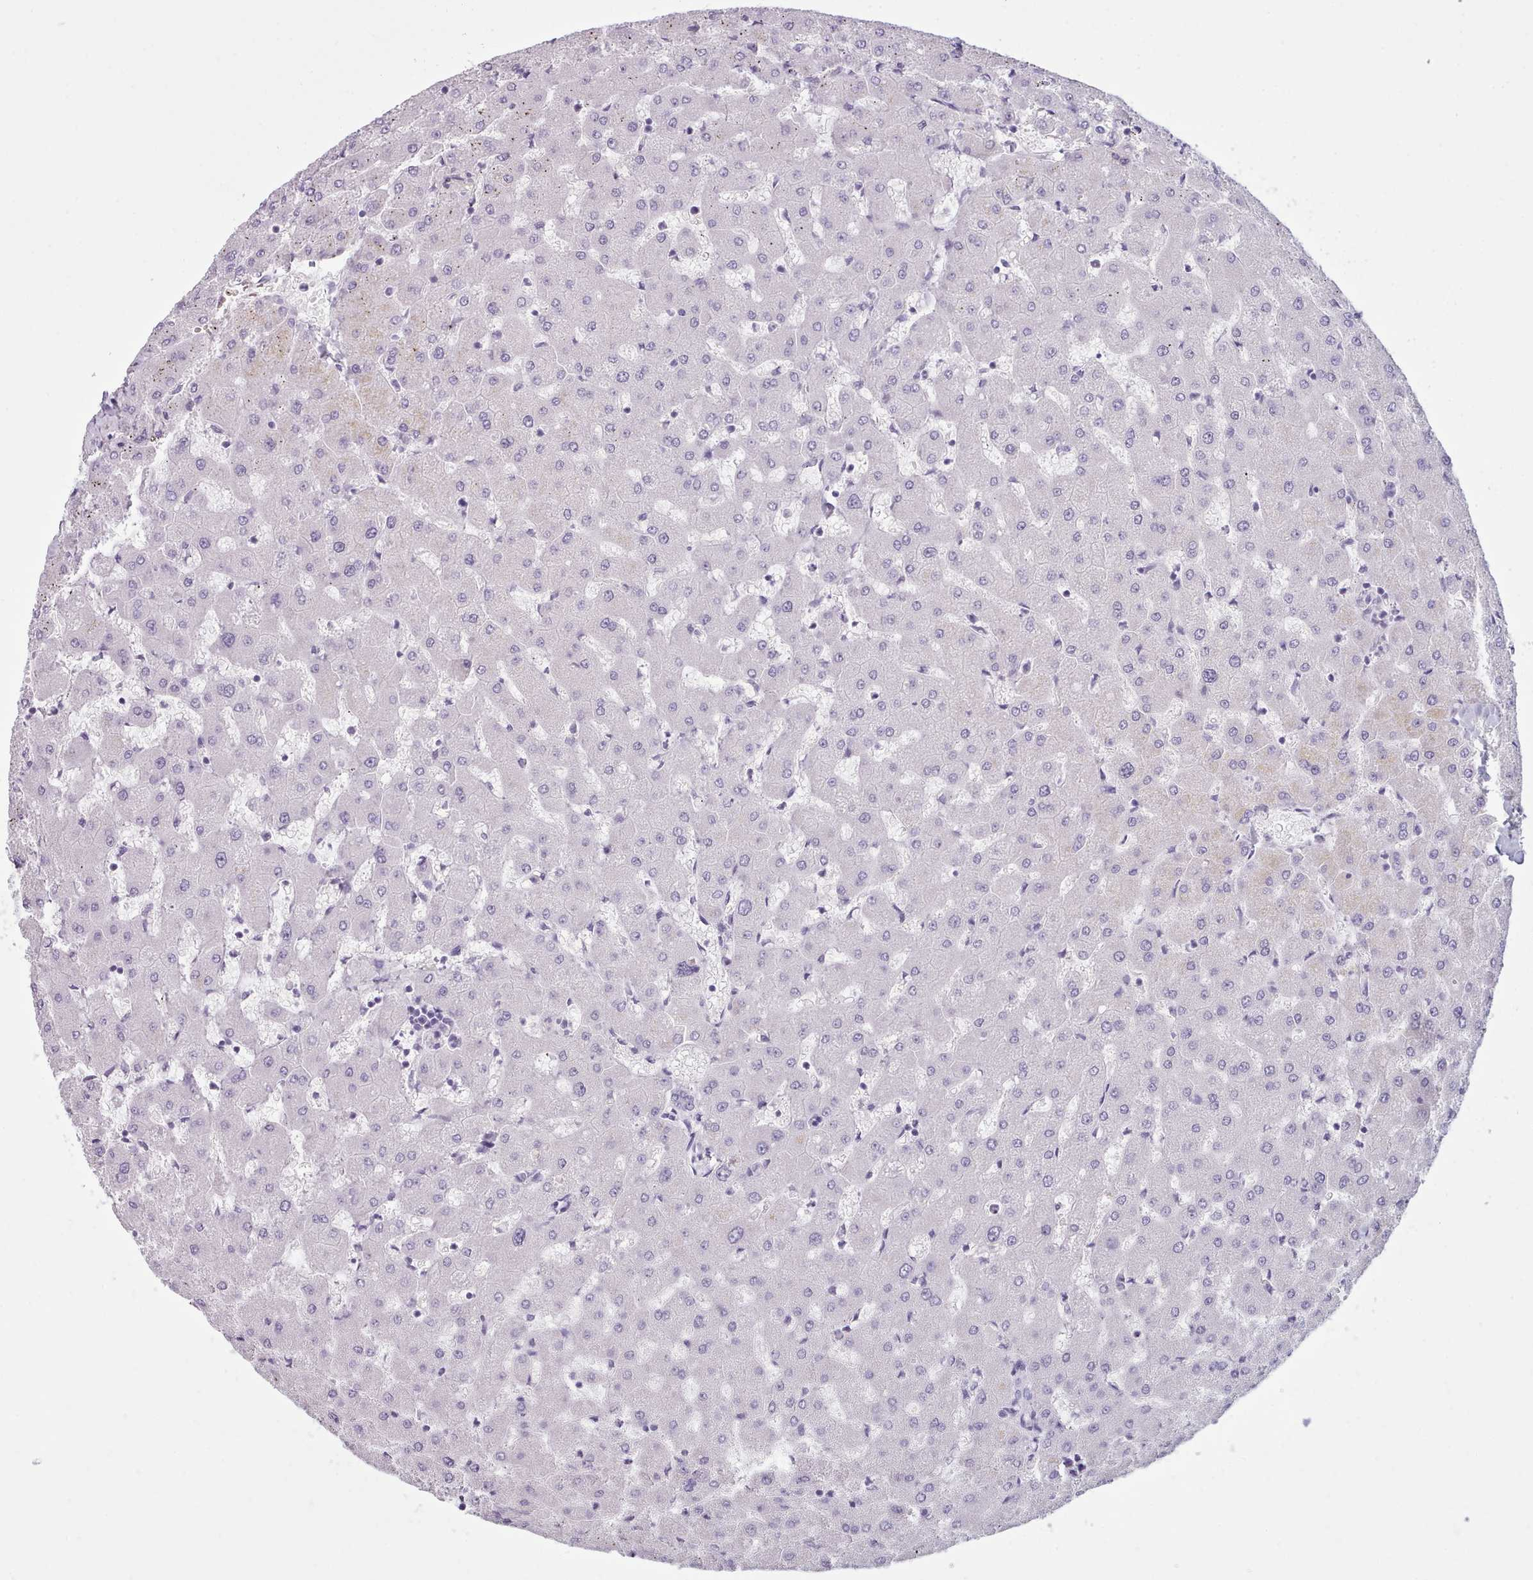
{"staining": {"intensity": "negative", "quantity": "none", "location": "none"}, "tissue": "liver", "cell_type": "Cholangiocytes", "image_type": "normal", "snomed": [{"axis": "morphology", "description": "Normal tissue, NOS"}, {"axis": "topography", "description": "Liver"}], "caption": "The histopathology image demonstrates no staining of cholangiocytes in benign liver.", "gene": "ZNF43", "patient": {"sex": "female", "age": 63}}